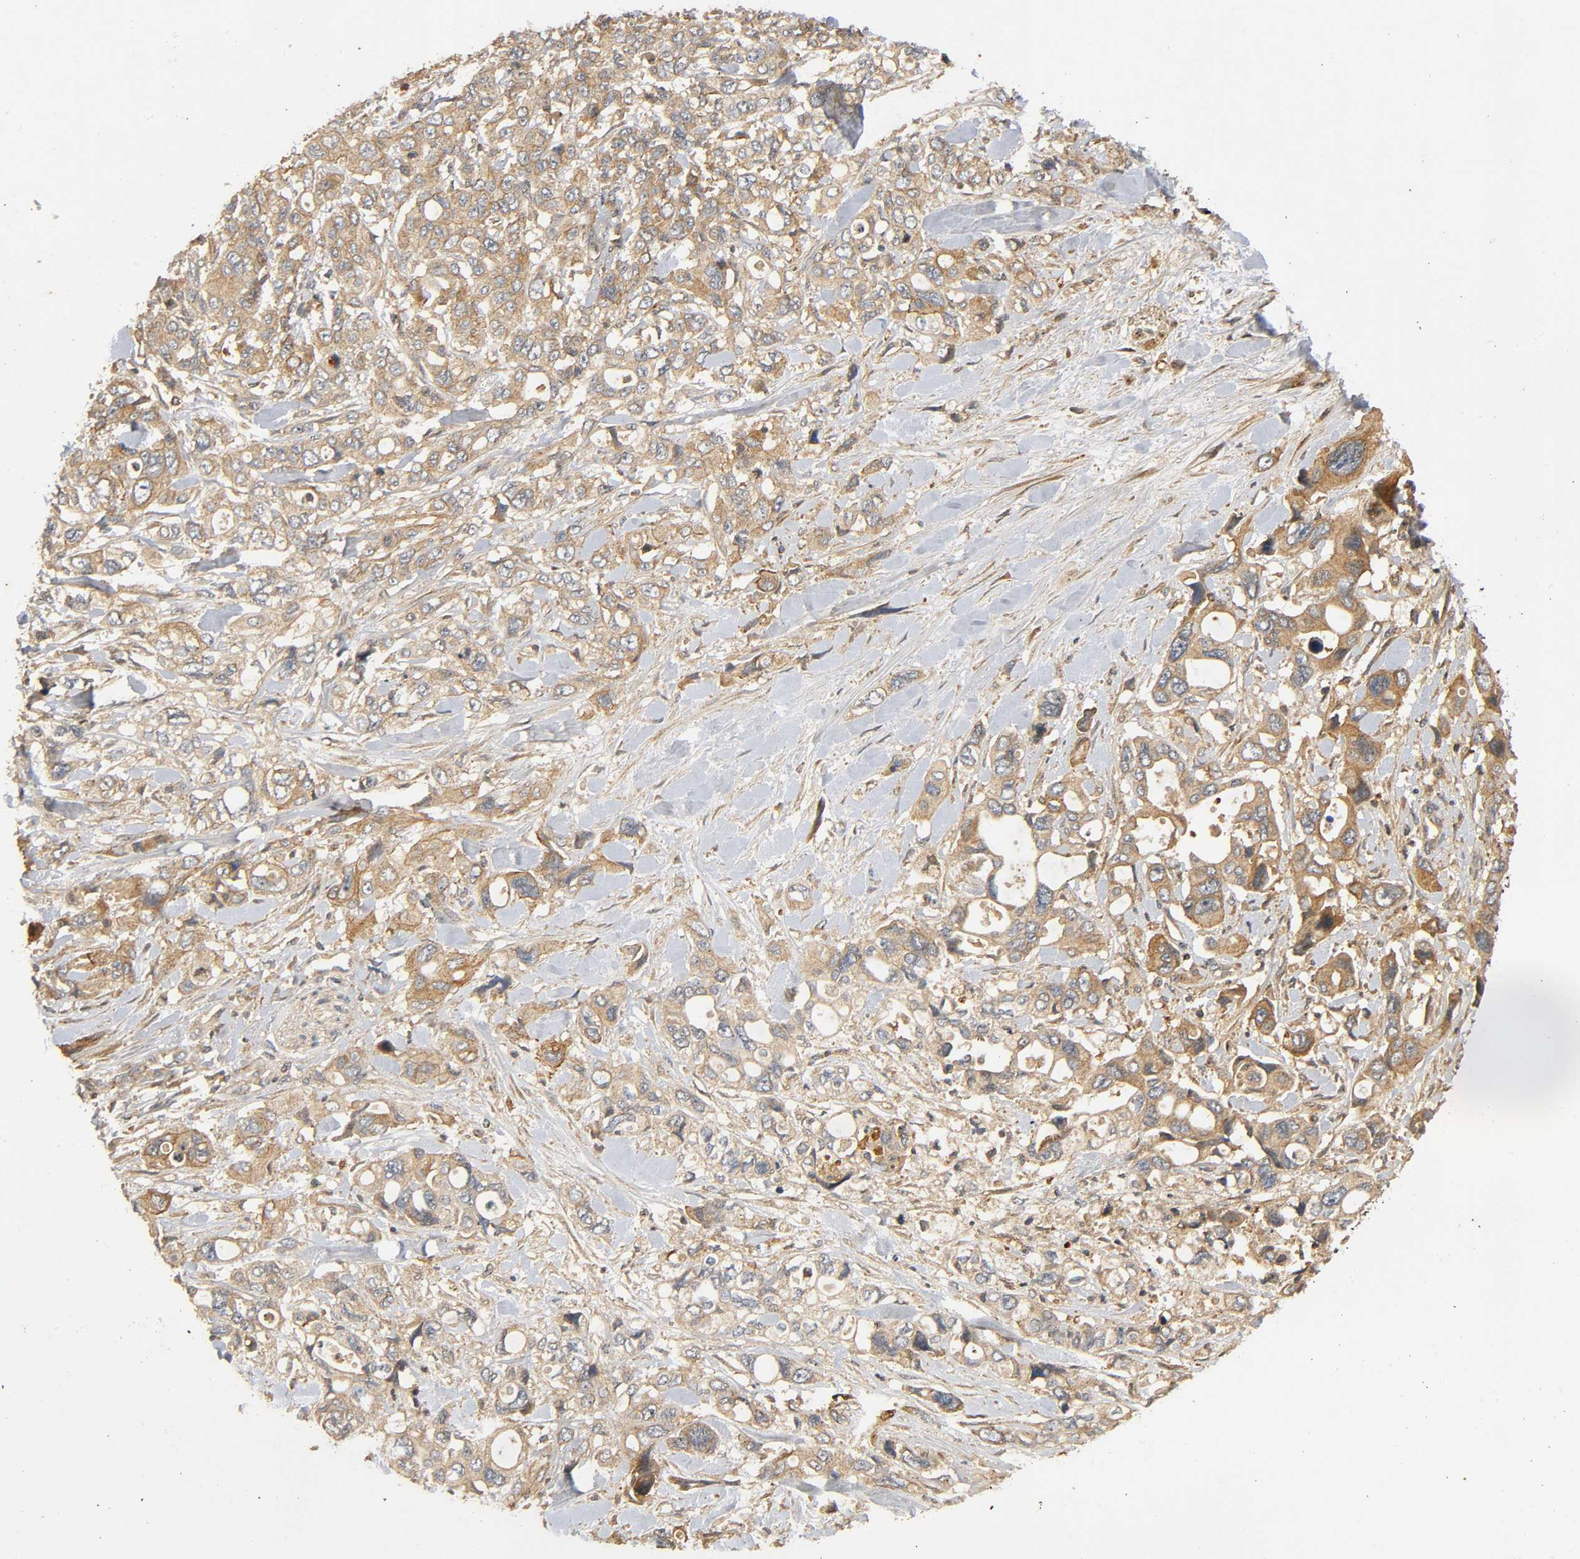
{"staining": {"intensity": "moderate", "quantity": ">75%", "location": "cytoplasmic/membranous"}, "tissue": "pancreatic cancer", "cell_type": "Tumor cells", "image_type": "cancer", "snomed": [{"axis": "morphology", "description": "Adenocarcinoma, NOS"}, {"axis": "topography", "description": "Pancreas"}], "caption": "Immunohistochemical staining of human pancreatic cancer reveals moderate cytoplasmic/membranous protein positivity in about >75% of tumor cells.", "gene": "IKBKB", "patient": {"sex": "male", "age": 46}}